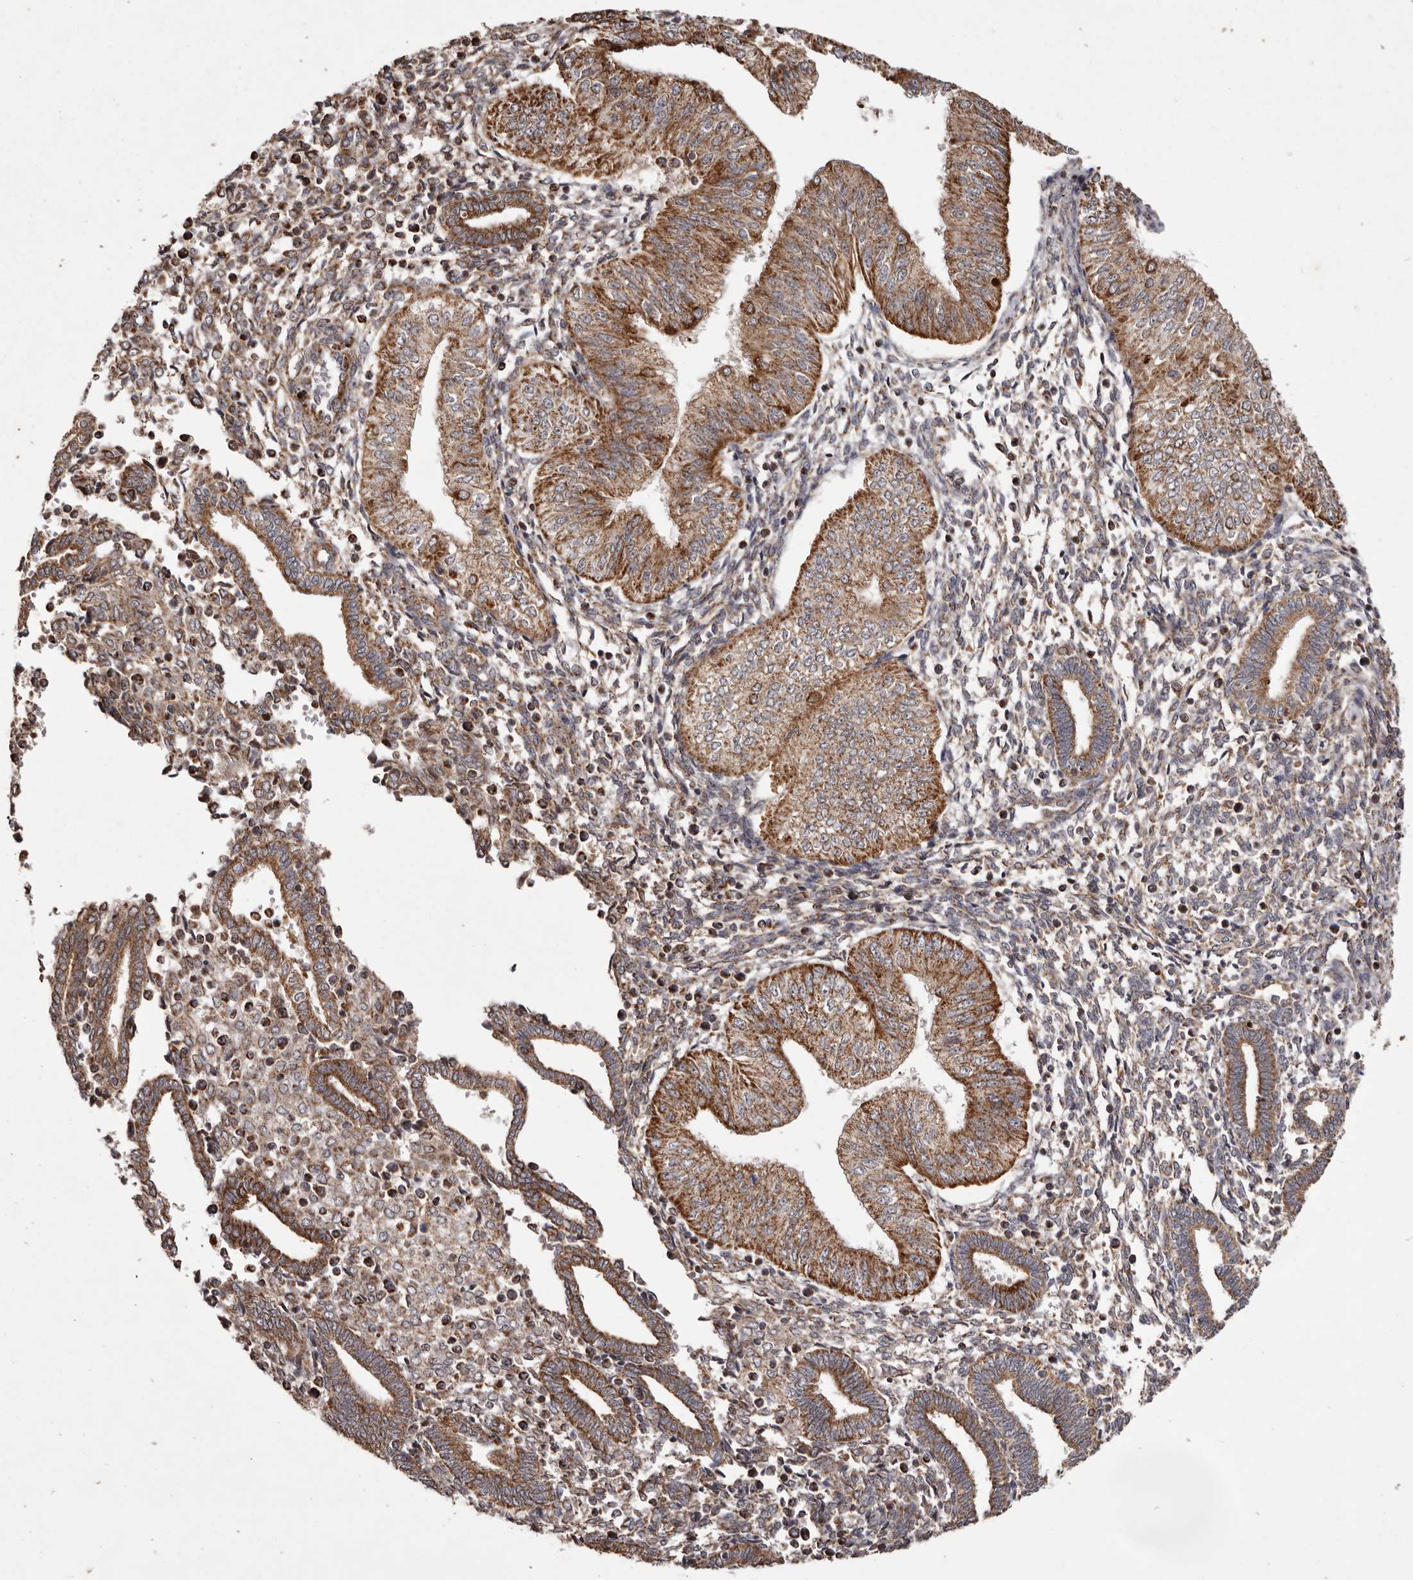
{"staining": {"intensity": "strong", "quantity": ">75%", "location": "cytoplasmic/membranous"}, "tissue": "endometrial cancer", "cell_type": "Tumor cells", "image_type": "cancer", "snomed": [{"axis": "morphology", "description": "Normal tissue, NOS"}, {"axis": "morphology", "description": "Adenocarcinoma, NOS"}, {"axis": "topography", "description": "Endometrium"}], "caption": "Approximately >75% of tumor cells in human endometrial cancer display strong cytoplasmic/membranous protein staining as visualized by brown immunohistochemical staining.", "gene": "CPLANE2", "patient": {"sex": "female", "age": 53}}